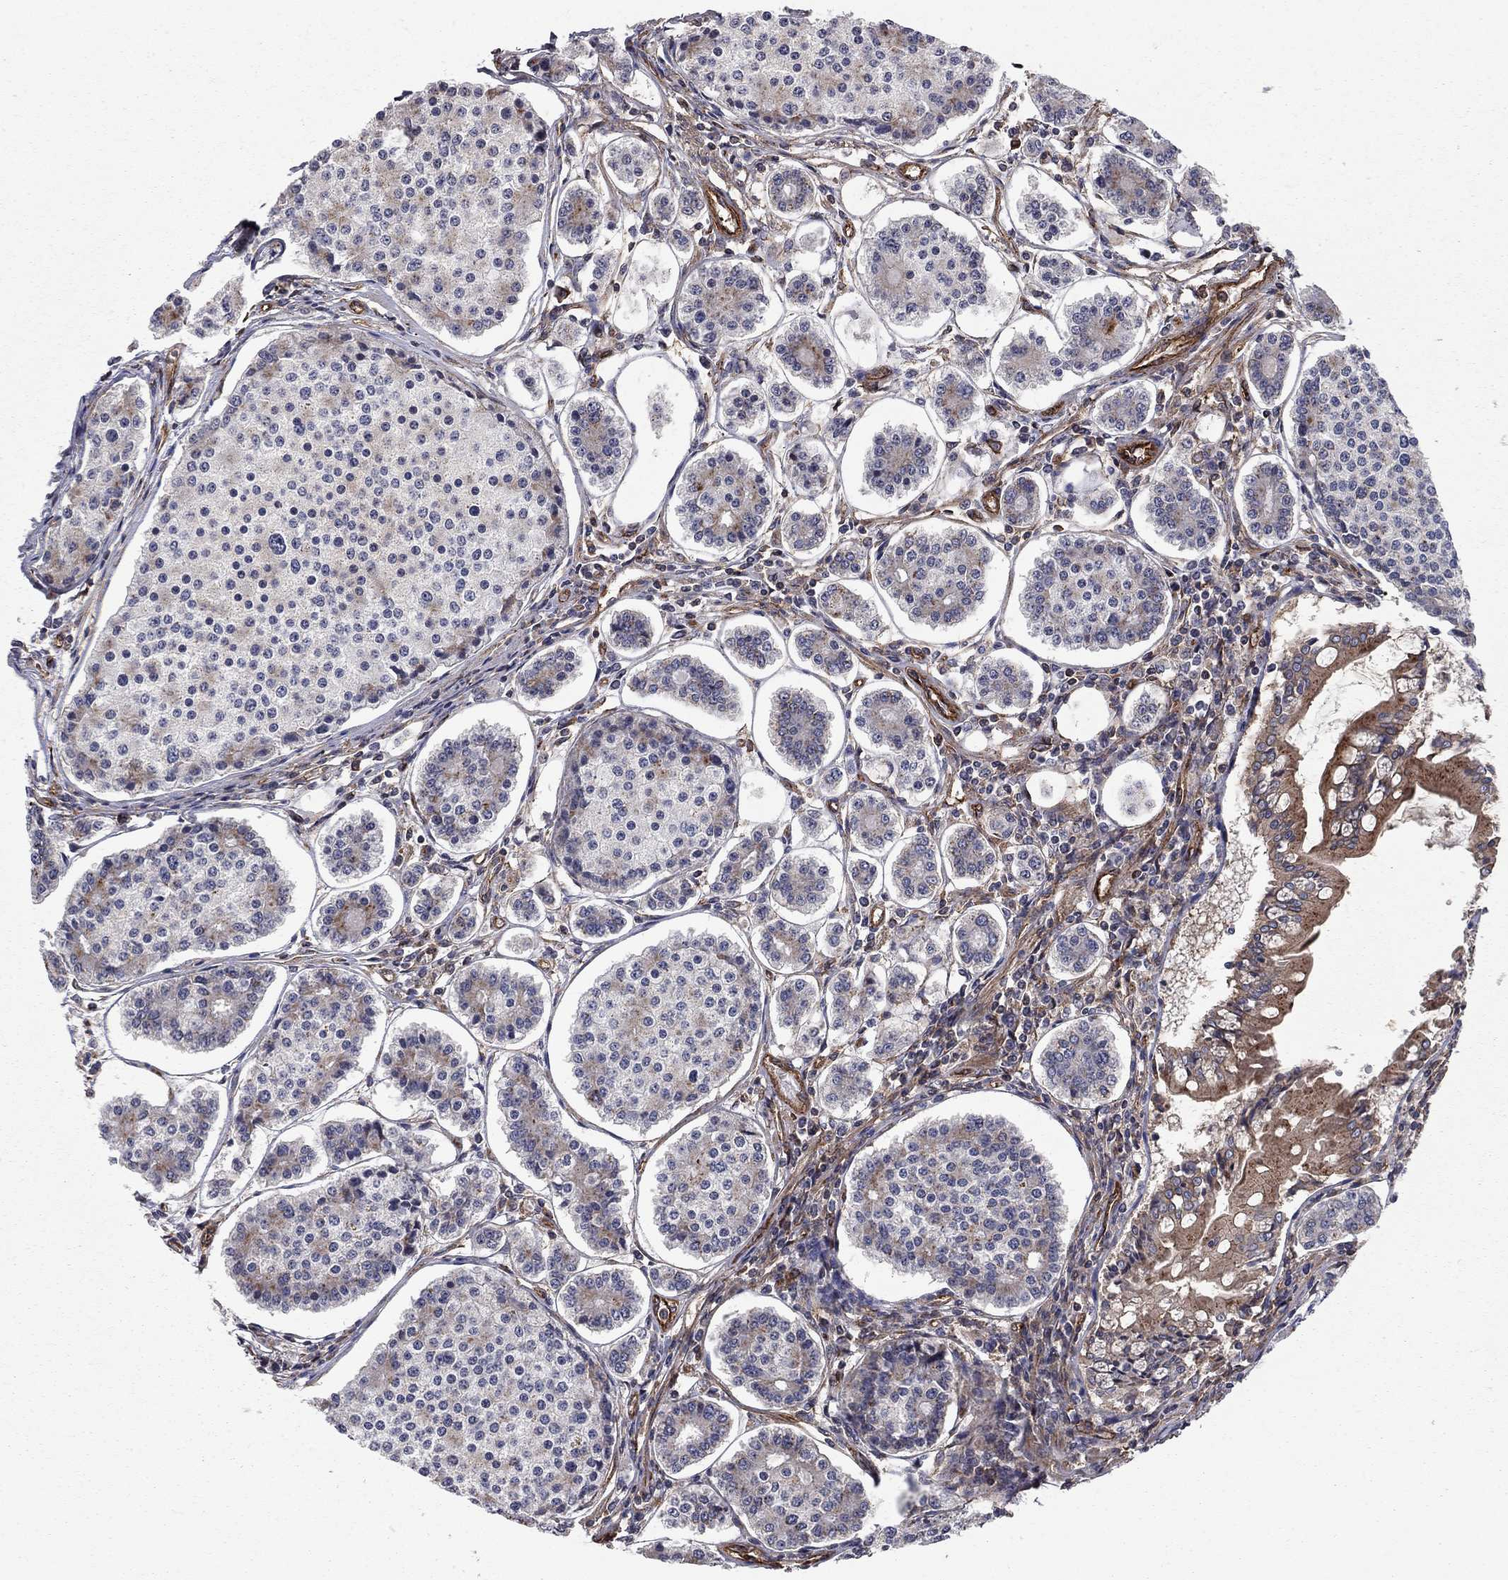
{"staining": {"intensity": "moderate", "quantity": "<25%", "location": "cytoplasmic/membranous"}, "tissue": "carcinoid", "cell_type": "Tumor cells", "image_type": "cancer", "snomed": [{"axis": "morphology", "description": "Carcinoid, malignant, NOS"}, {"axis": "topography", "description": "Small intestine"}], "caption": "Immunohistochemical staining of human carcinoid (malignant) reveals low levels of moderate cytoplasmic/membranous protein positivity in approximately <25% of tumor cells.", "gene": "RASEF", "patient": {"sex": "female", "age": 65}}